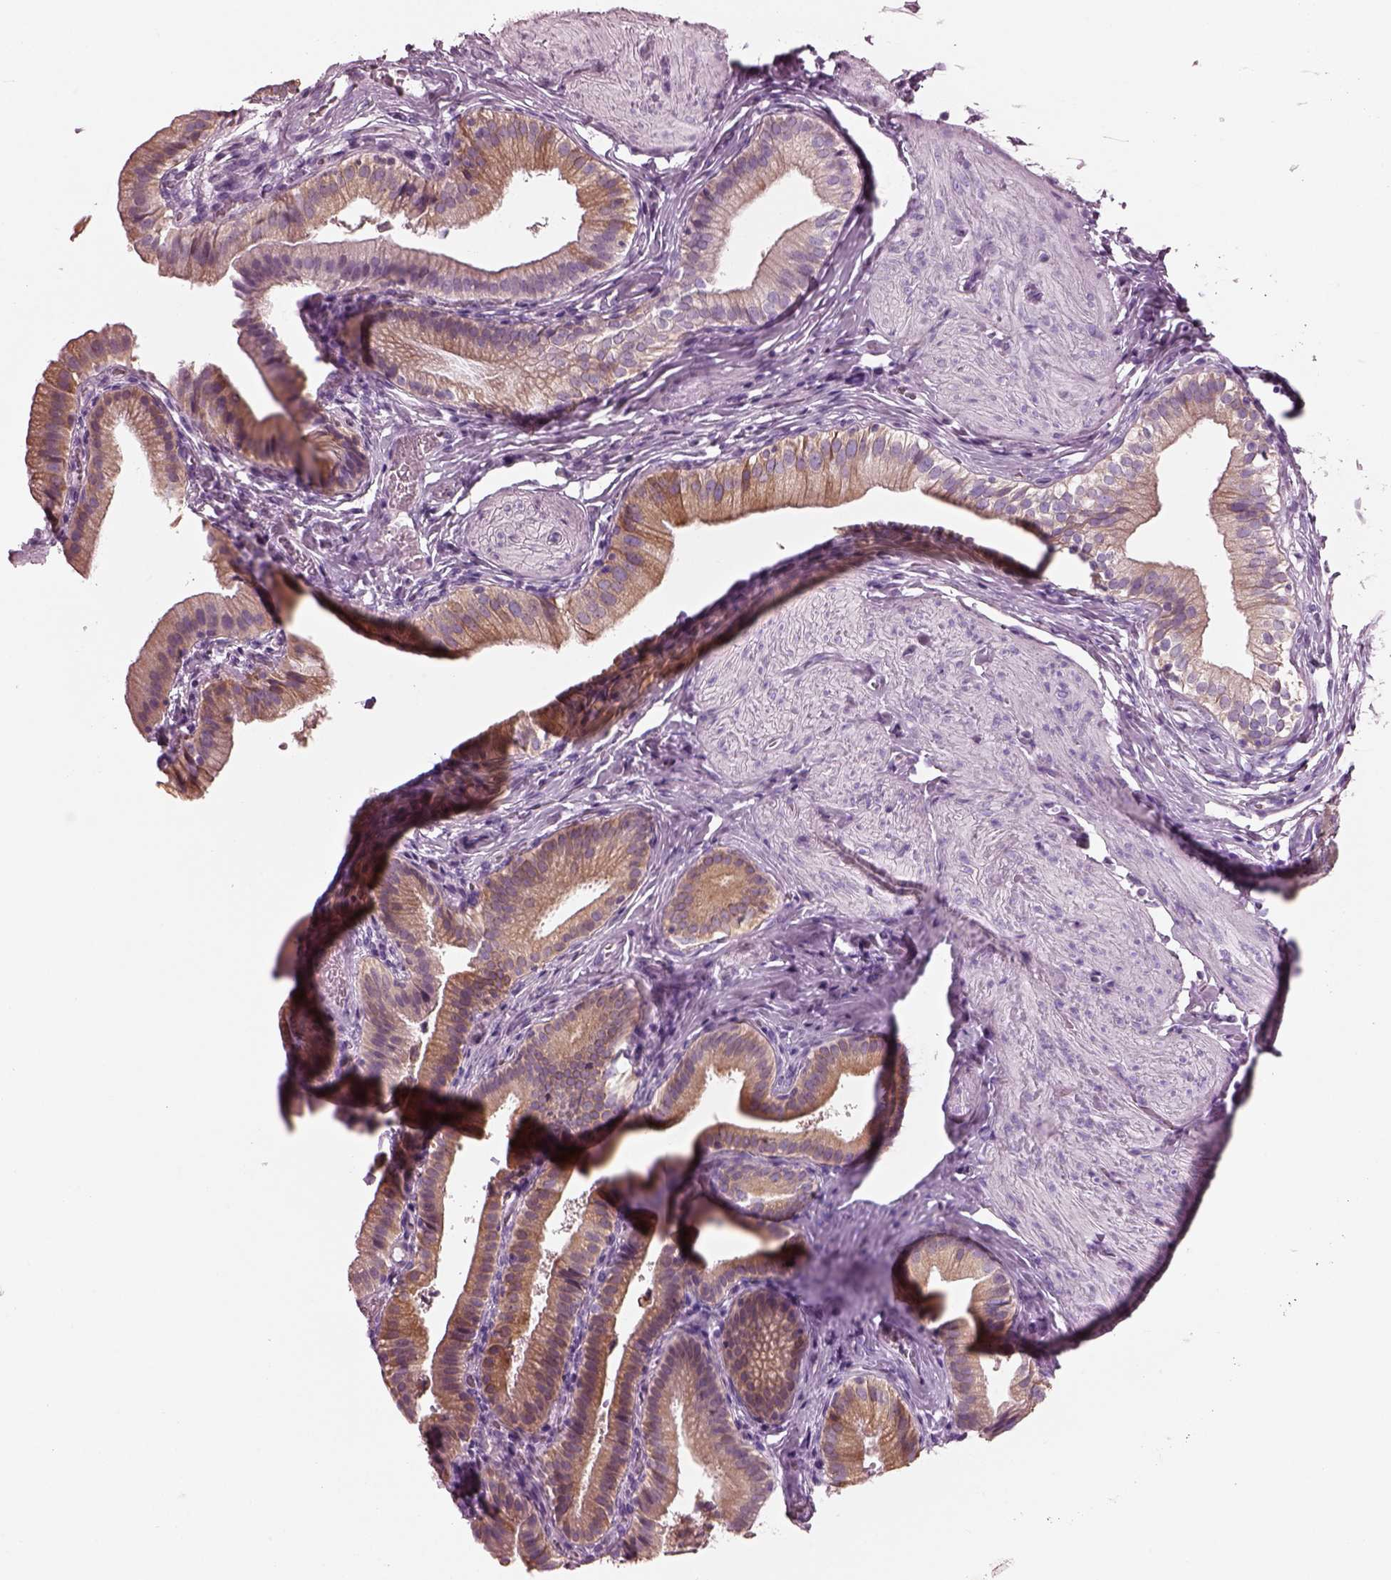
{"staining": {"intensity": "weak", "quantity": ">75%", "location": "cytoplasmic/membranous"}, "tissue": "gallbladder", "cell_type": "Glandular cells", "image_type": "normal", "snomed": [{"axis": "morphology", "description": "Normal tissue, NOS"}, {"axis": "topography", "description": "Gallbladder"}], "caption": "About >75% of glandular cells in normal gallbladder reveal weak cytoplasmic/membranous protein positivity as visualized by brown immunohistochemical staining.", "gene": "SLC27A2", "patient": {"sex": "female", "age": 47}}